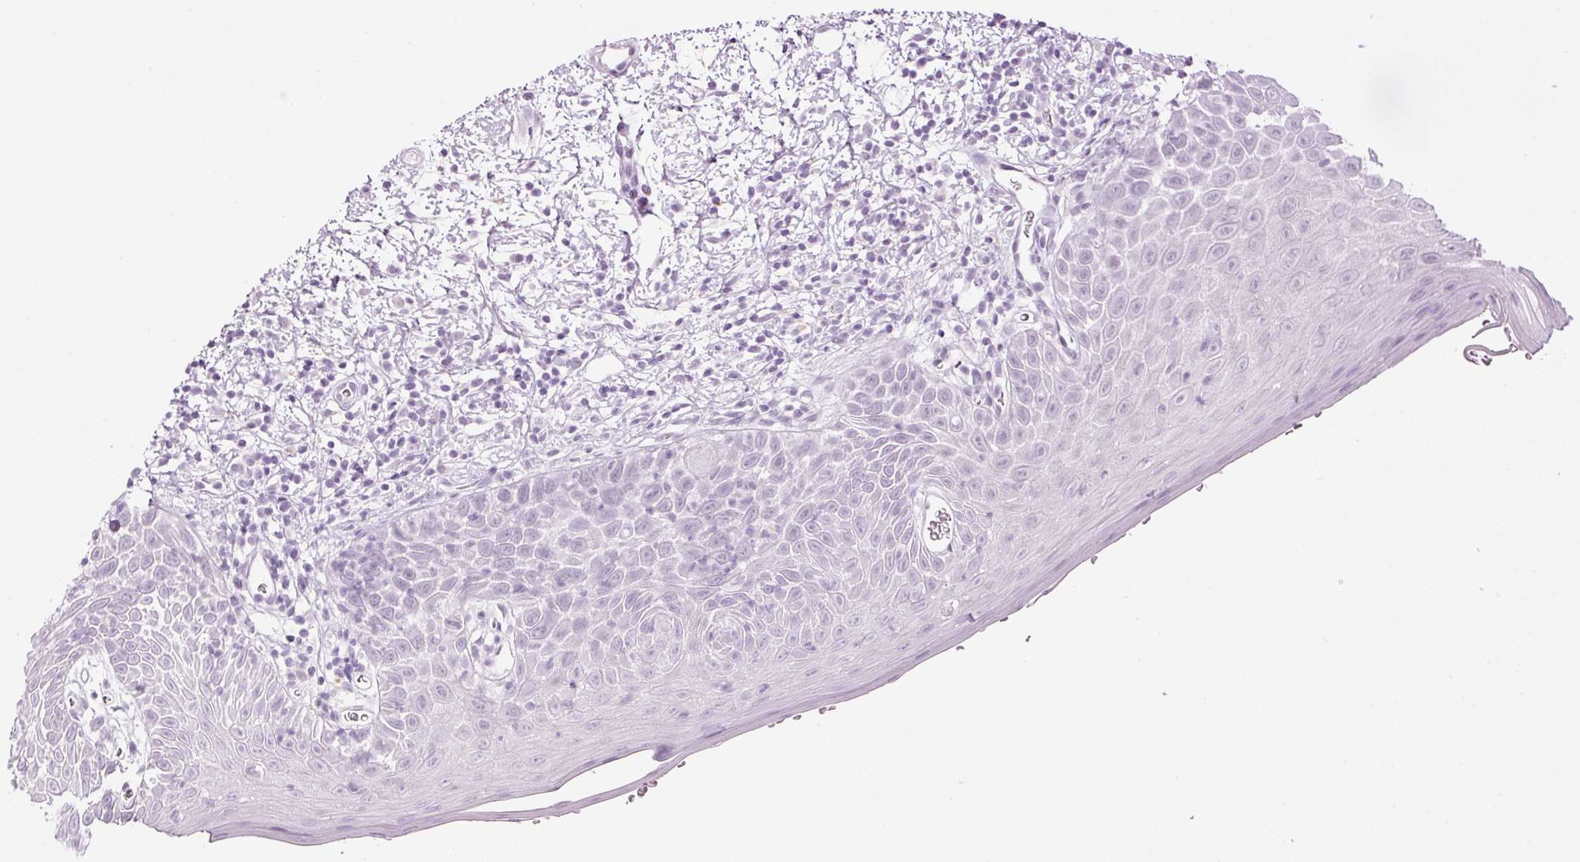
{"staining": {"intensity": "negative", "quantity": "none", "location": "none"}, "tissue": "oral mucosa", "cell_type": "Squamous epithelial cells", "image_type": "normal", "snomed": [{"axis": "morphology", "description": "Normal tissue, NOS"}, {"axis": "morphology", "description": "Squamous cell carcinoma, NOS"}, {"axis": "topography", "description": "Oral tissue"}, {"axis": "topography", "description": "Tounge, NOS"}, {"axis": "topography", "description": "Head-Neck"}], "caption": "IHC of unremarkable oral mucosa demonstrates no expression in squamous epithelial cells.", "gene": "ZNF639", "patient": {"sex": "male", "age": 76}}